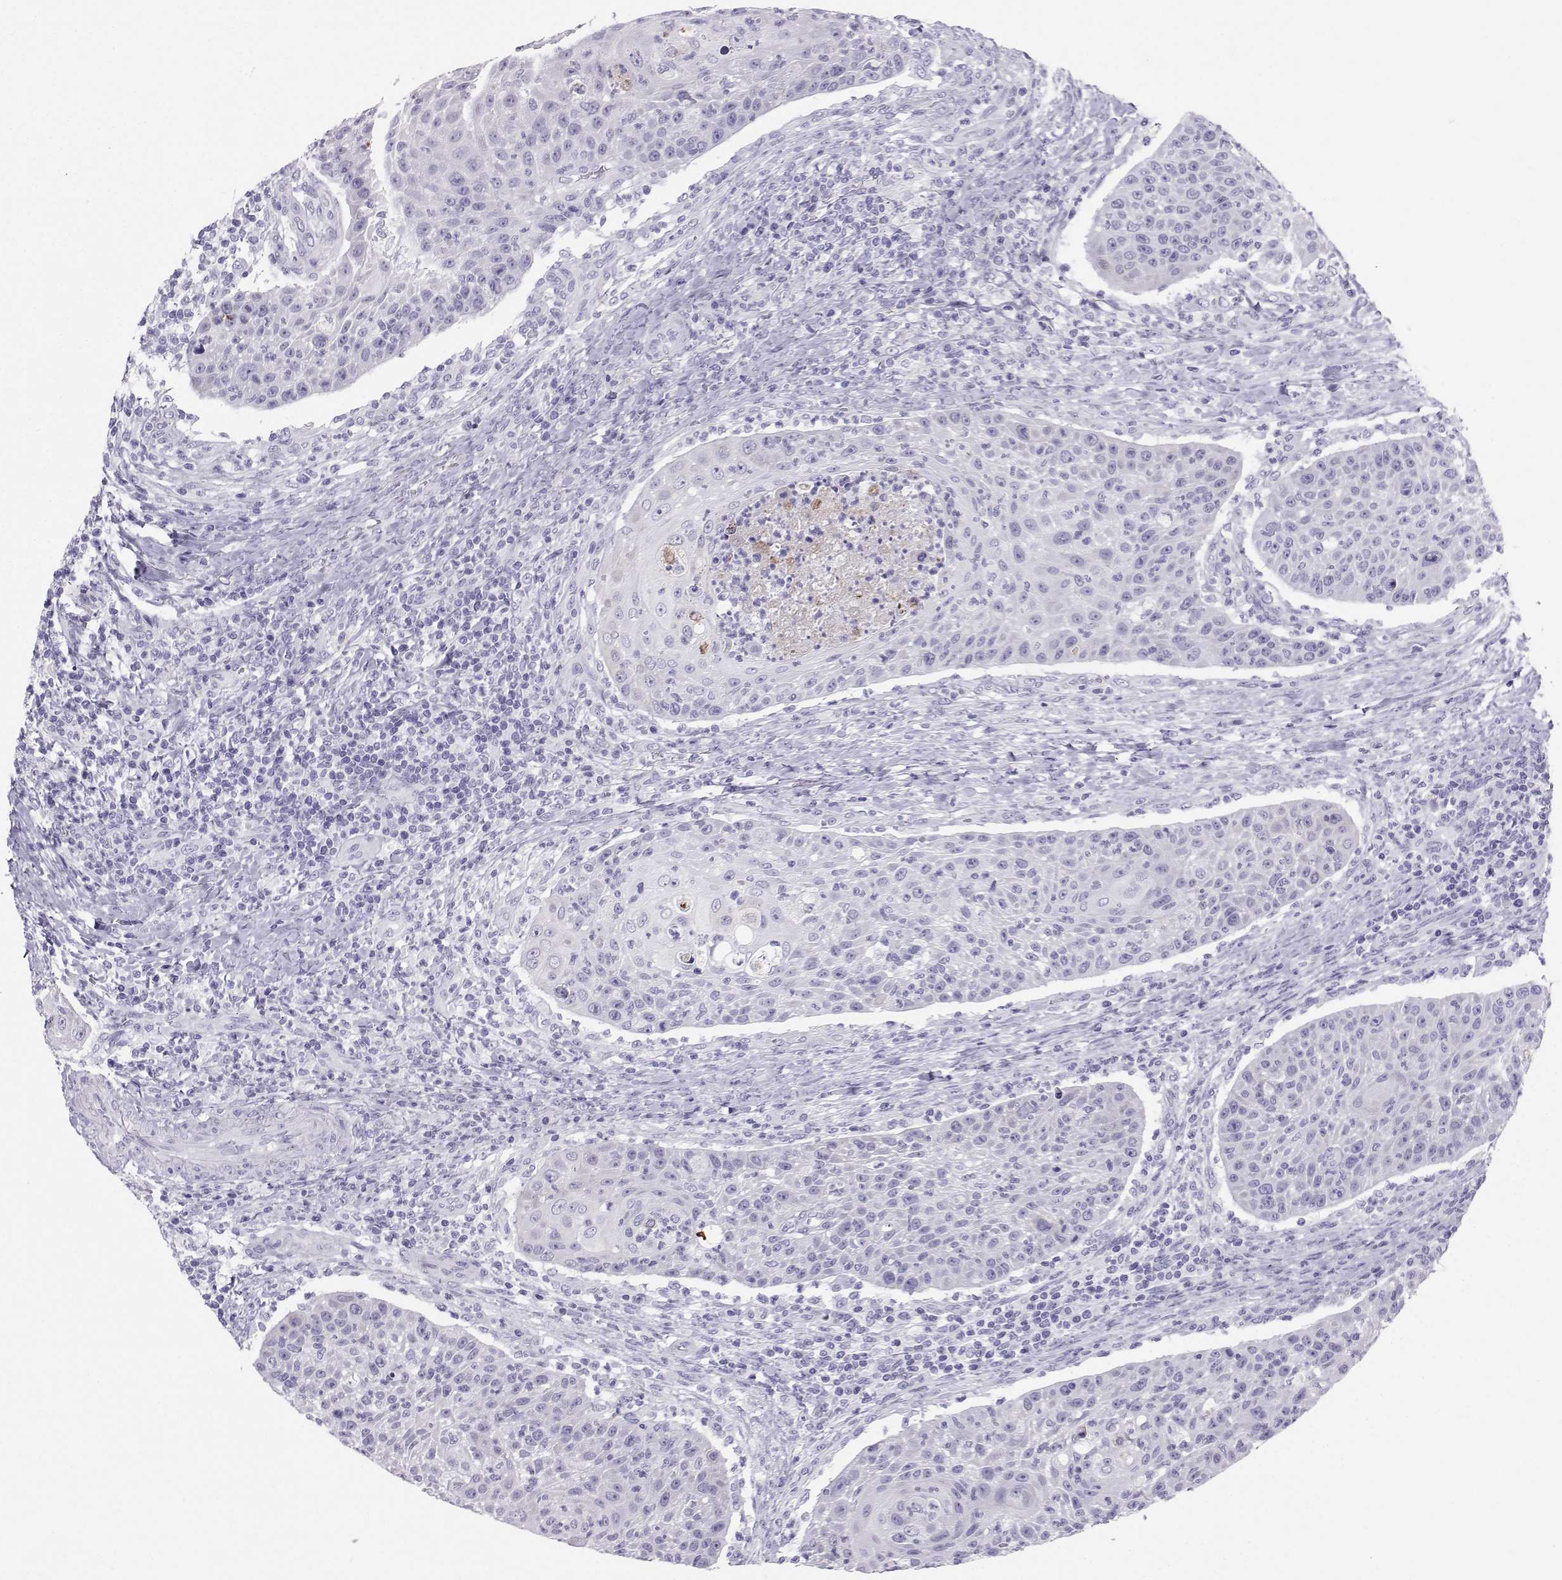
{"staining": {"intensity": "negative", "quantity": "none", "location": "none"}, "tissue": "head and neck cancer", "cell_type": "Tumor cells", "image_type": "cancer", "snomed": [{"axis": "morphology", "description": "Squamous cell carcinoma, NOS"}, {"axis": "topography", "description": "Head-Neck"}], "caption": "This is an immunohistochemistry (IHC) photomicrograph of human head and neck cancer. There is no staining in tumor cells.", "gene": "IQCD", "patient": {"sex": "male", "age": 69}}